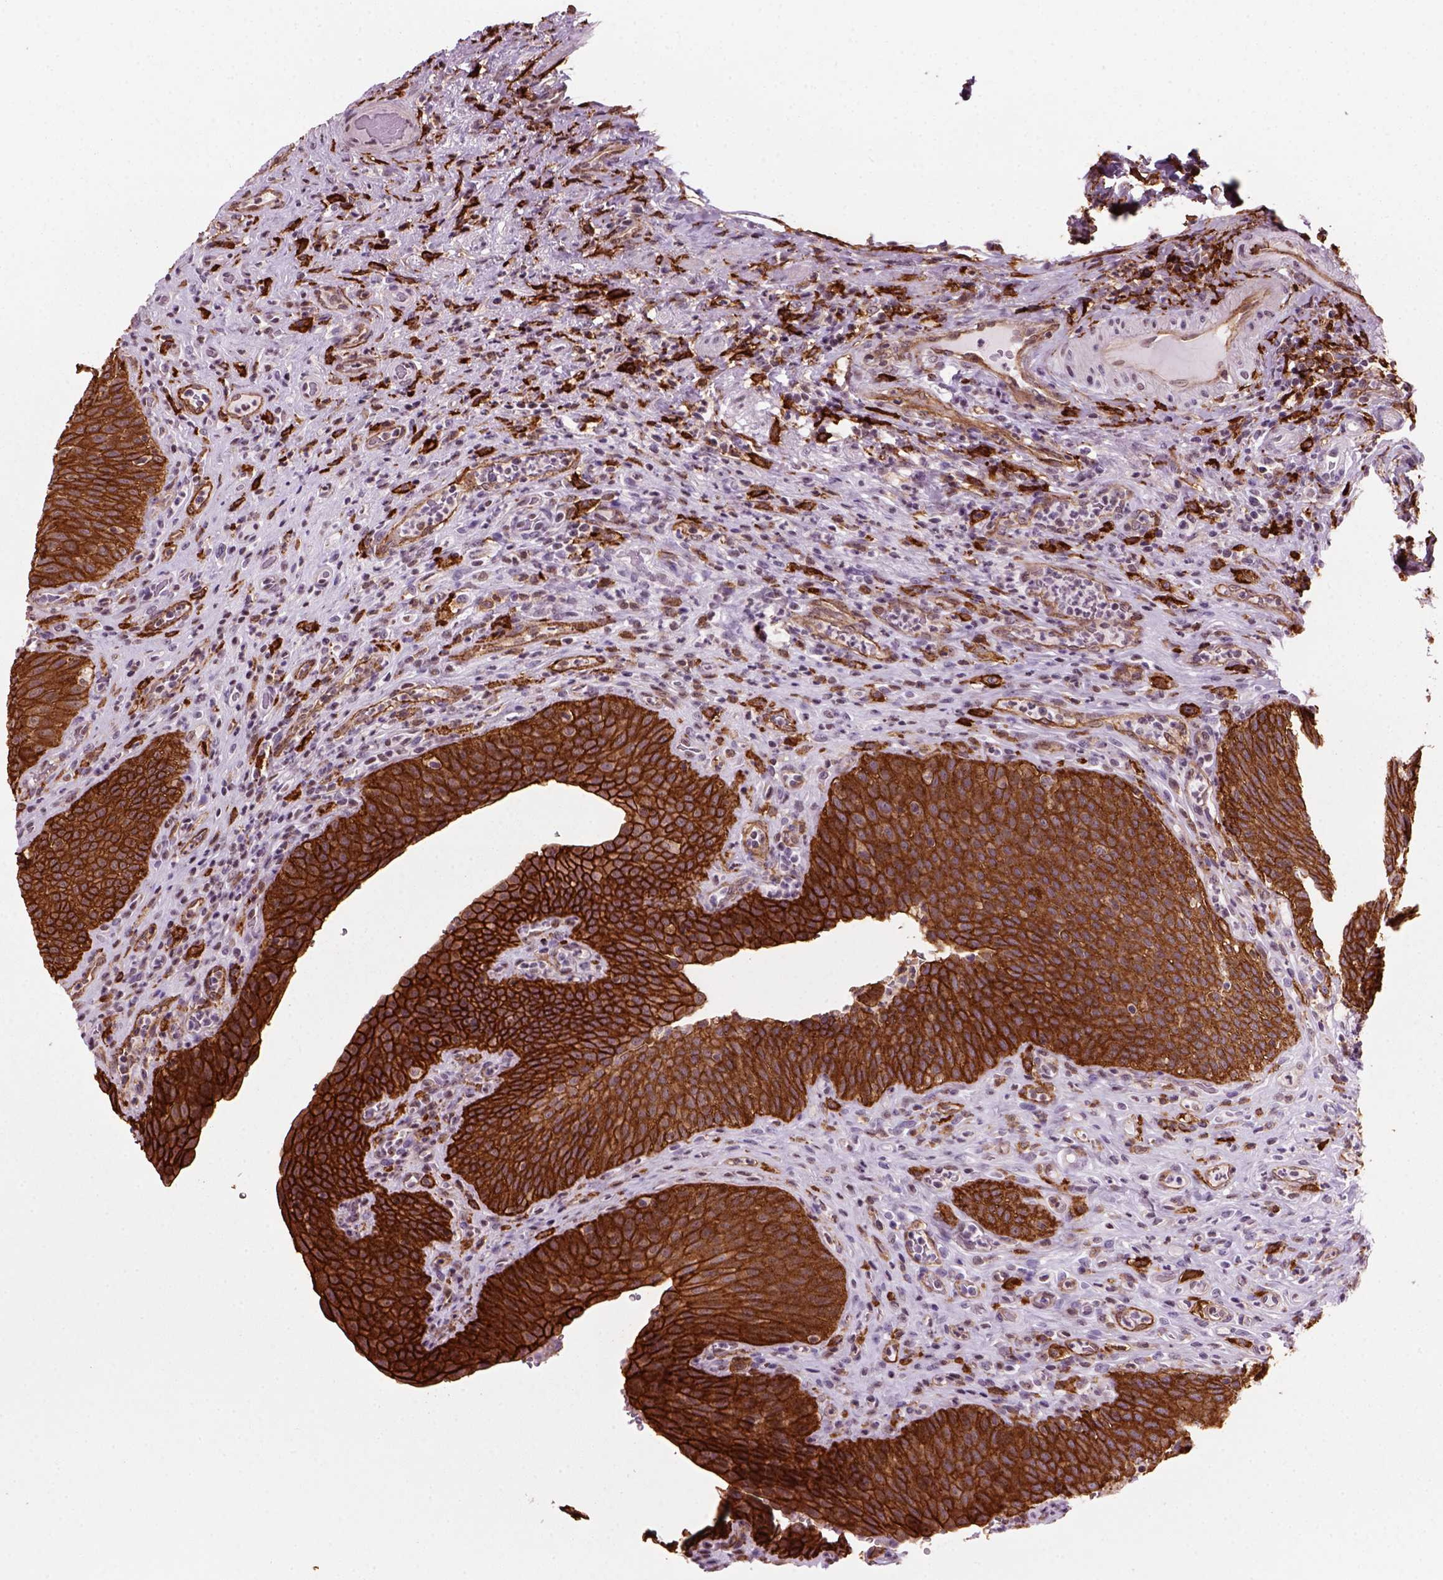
{"staining": {"intensity": "strong", "quantity": ">75%", "location": "cytoplasmic/membranous"}, "tissue": "urinary bladder", "cell_type": "Urothelial cells", "image_type": "normal", "snomed": [{"axis": "morphology", "description": "Normal tissue, NOS"}, {"axis": "topography", "description": "Urinary bladder"}, {"axis": "topography", "description": "Peripheral nerve tissue"}], "caption": "An immunohistochemistry (IHC) photomicrograph of unremarkable tissue is shown. Protein staining in brown labels strong cytoplasmic/membranous positivity in urinary bladder within urothelial cells. The protein is shown in brown color, while the nuclei are stained blue.", "gene": "MARCKS", "patient": {"sex": "male", "age": 66}}